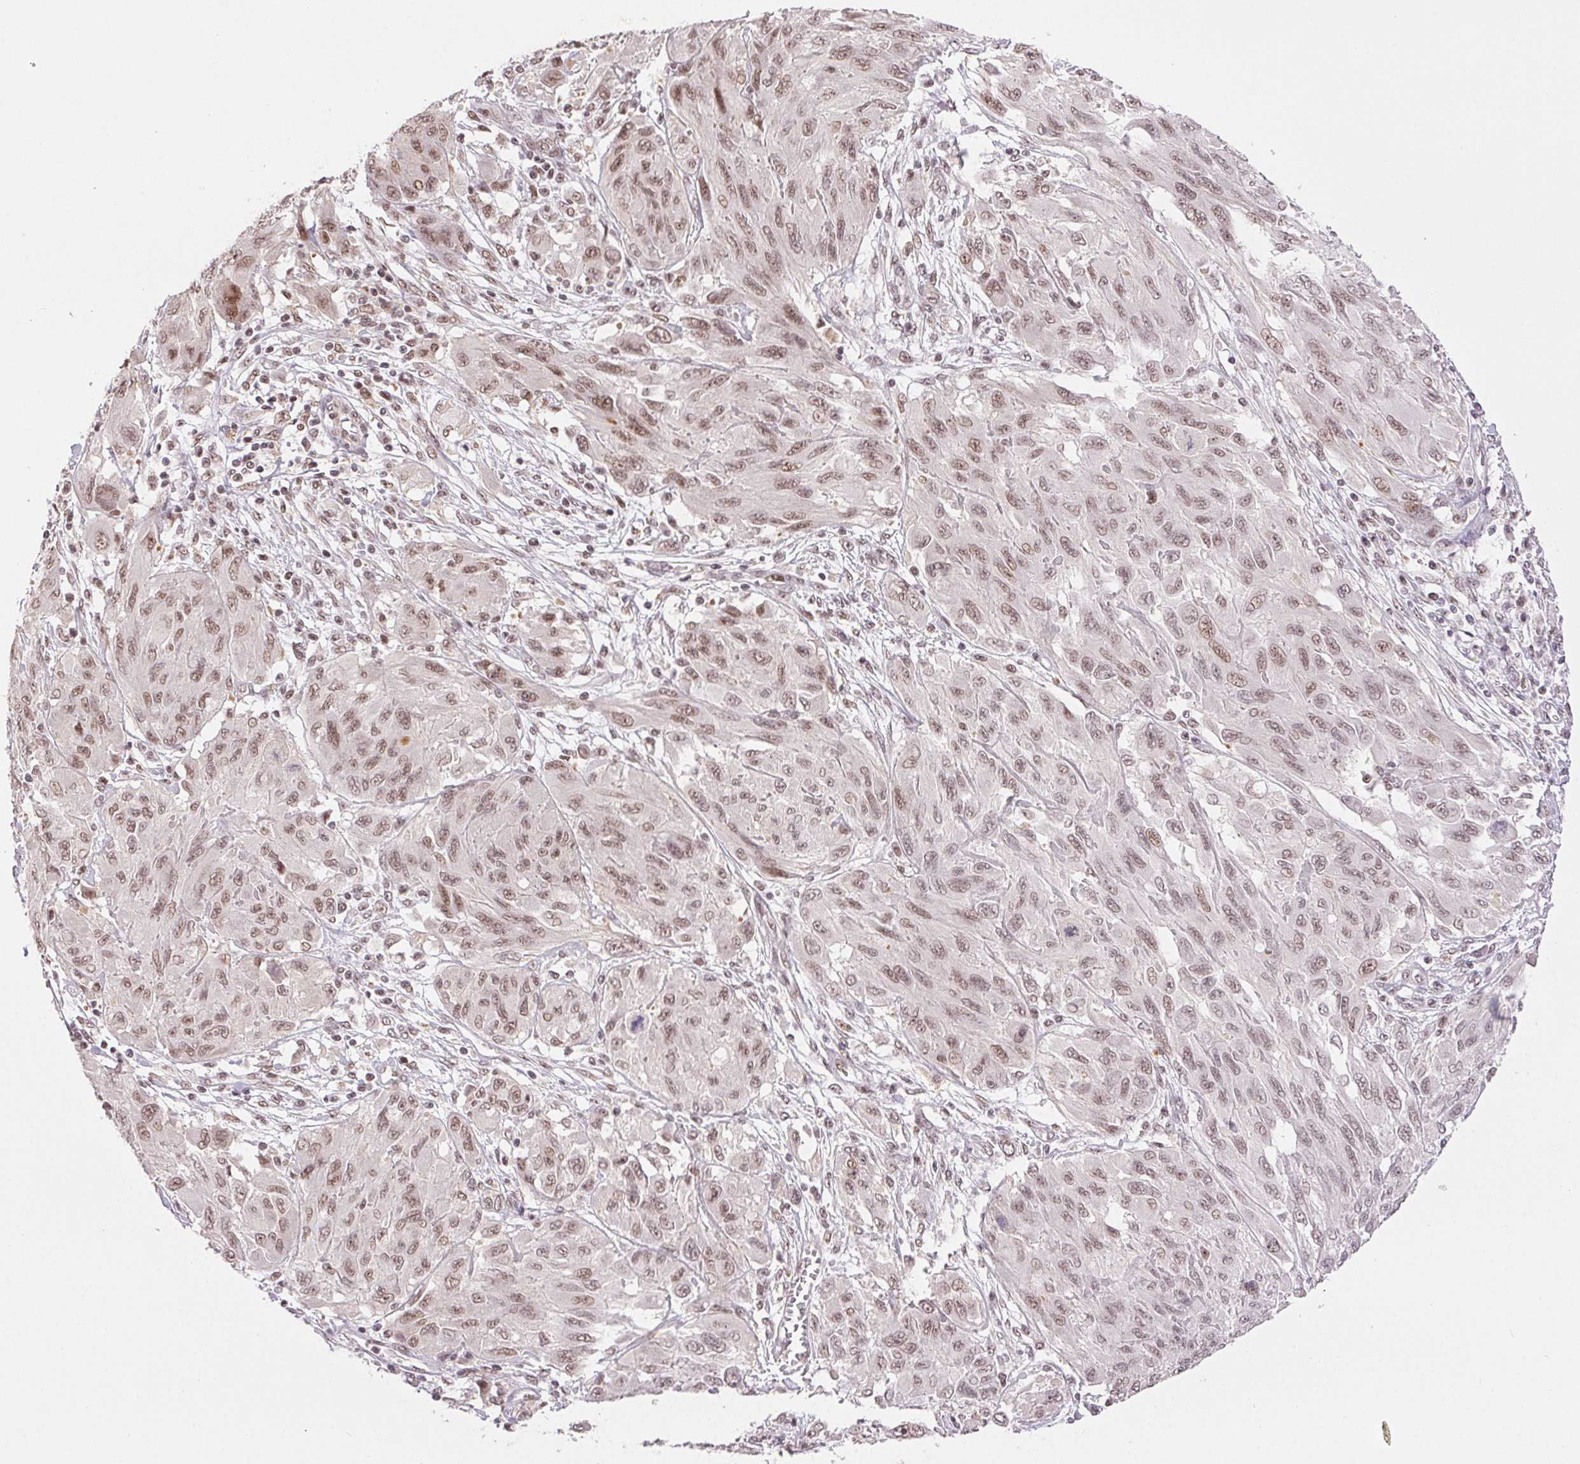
{"staining": {"intensity": "moderate", "quantity": ">75%", "location": "nuclear"}, "tissue": "melanoma", "cell_type": "Tumor cells", "image_type": "cancer", "snomed": [{"axis": "morphology", "description": "Malignant melanoma, NOS"}, {"axis": "topography", "description": "Skin"}], "caption": "Immunohistochemistry (IHC) (DAB) staining of malignant melanoma demonstrates moderate nuclear protein positivity in about >75% of tumor cells.", "gene": "PRPF18", "patient": {"sex": "female", "age": 91}}